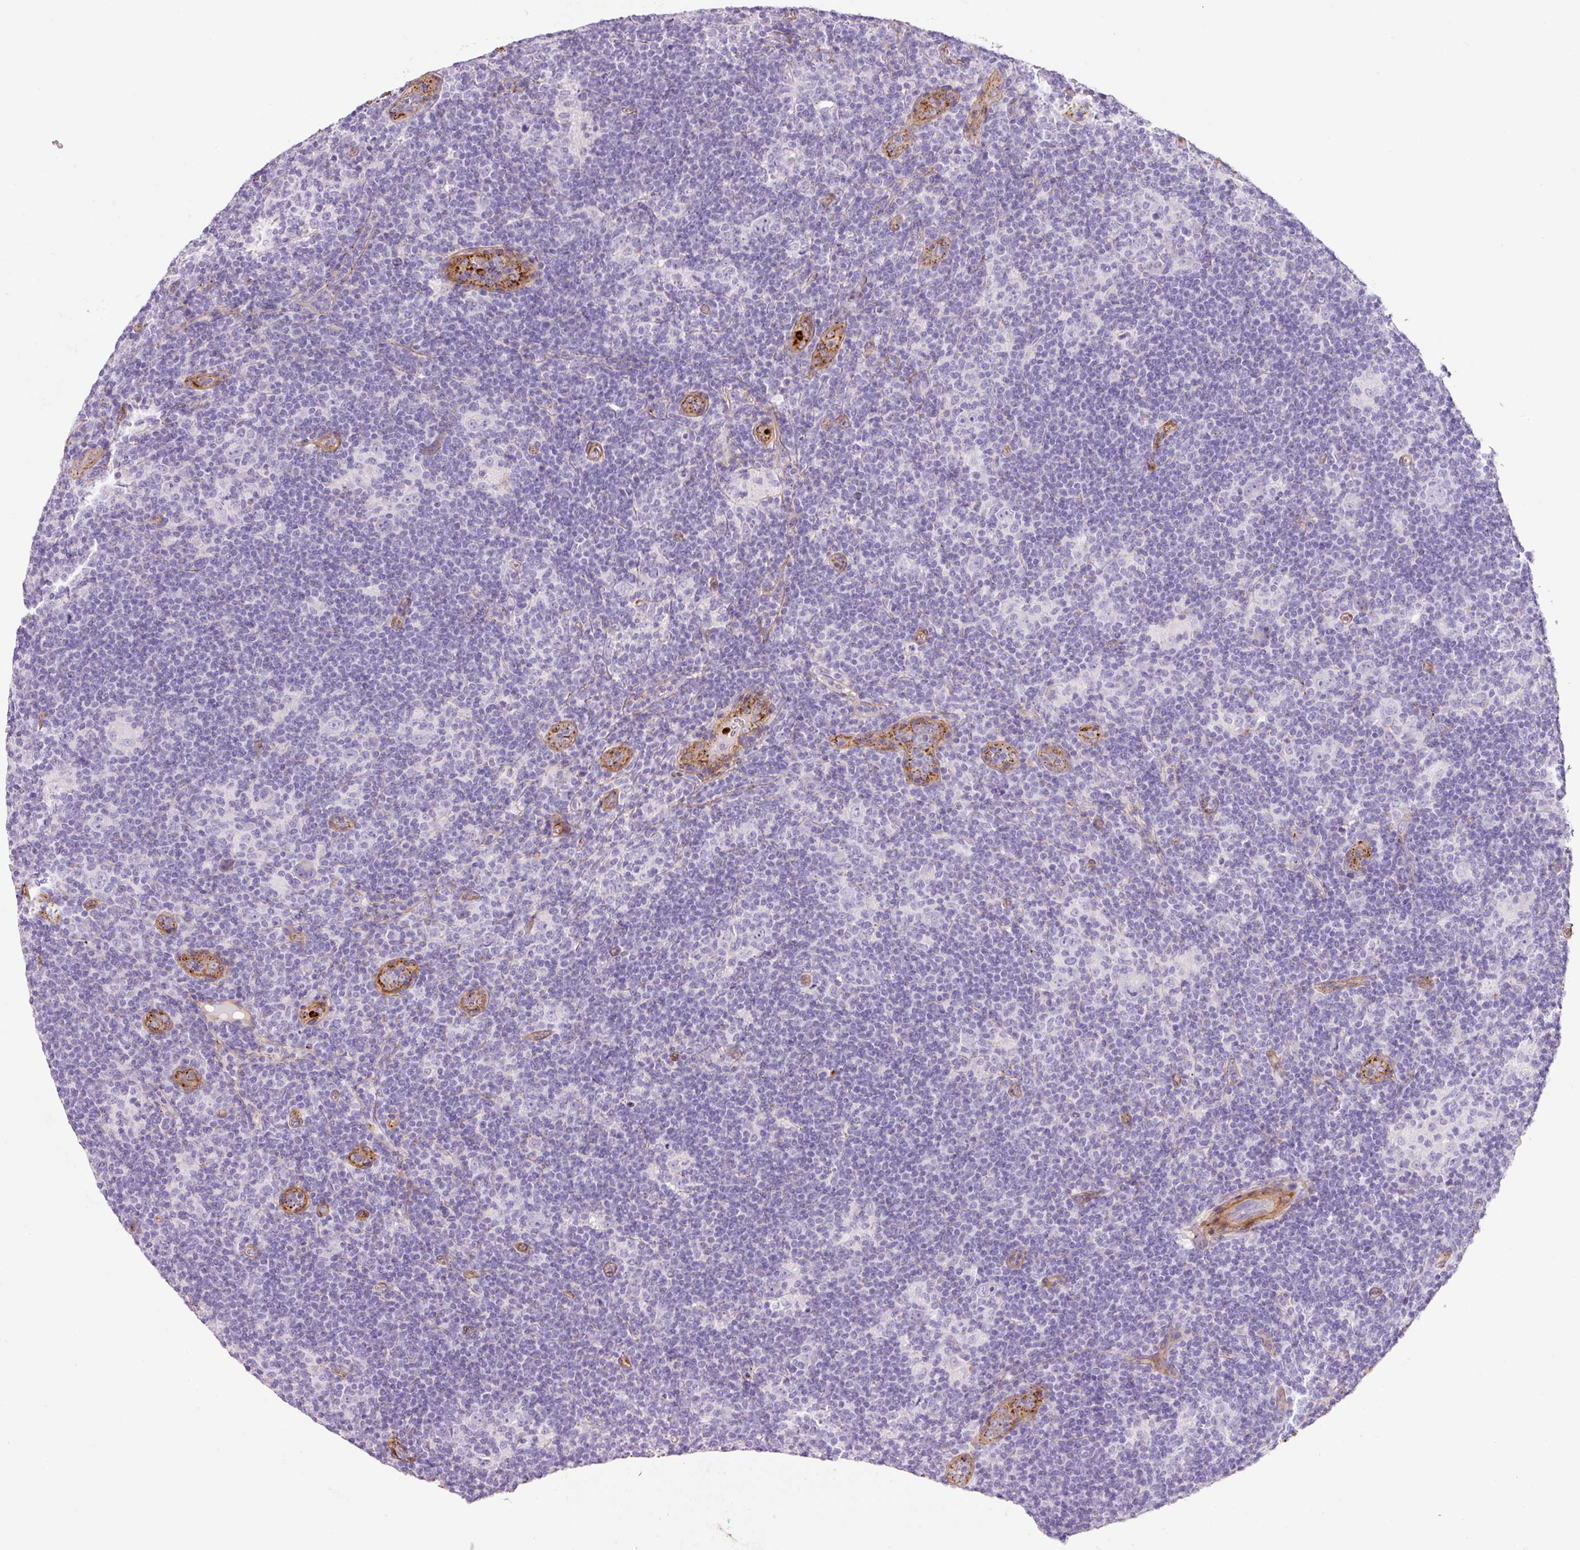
{"staining": {"intensity": "negative", "quantity": "none", "location": "none"}, "tissue": "lymphoma", "cell_type": "Tumor cells", "image_type": "cancer", "snomed": [{"axis": "morphology", "description": "Hodgkin's disease, NOS"}, {"axis": "topography", "description": "Lymph node"}], "caption": "An immunohistochemistry (IHC) image of lymphoma is shown. There is no staining in tumor cells of lymphoma.", "gene": "LOXL4", "patient": {"sex": "female", "age": 57}}